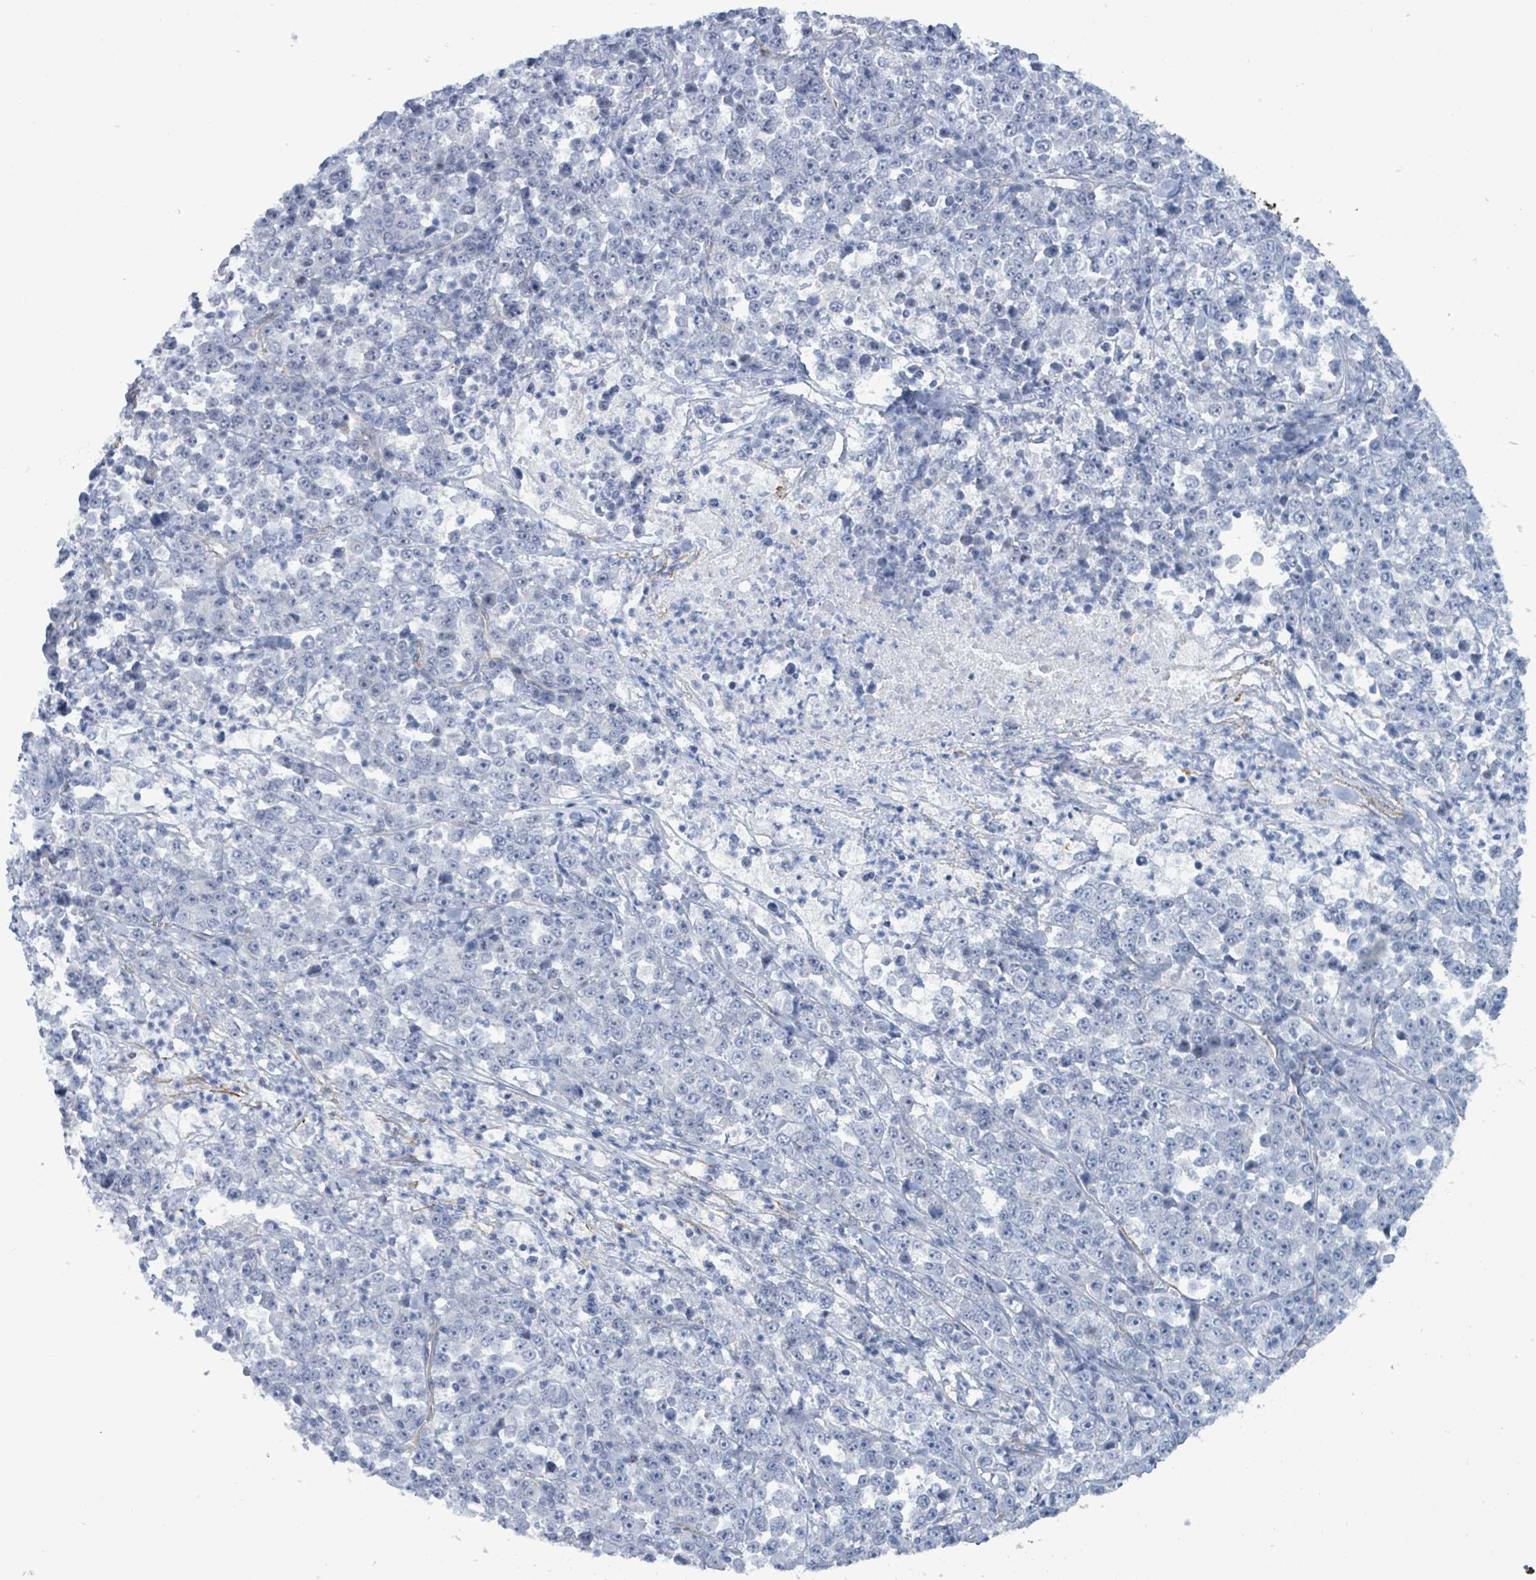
{"staining": {"intensity": "negative", "quantity": "none", "location": "none"}, "tissue": "stomach cancer", "cell_type": "Tumor cells", "image_type": "cancer", "snomed": [{"axis": "morphology", "description": "Normal tissue, NOS"}, {"axis": "morphology", "description": "Adenocarcinoma, NOS"}, {"axis": "topography", "description": "Stomach, upper"}, {"axis": "topography", "description": "Stomach"}], "caption": "Tumor cells show no significant protein staining in stomach cancer (adenocarcinoma).", "gene": "DMRTC1B", "patient": {"sex": "male", "age": 59}}